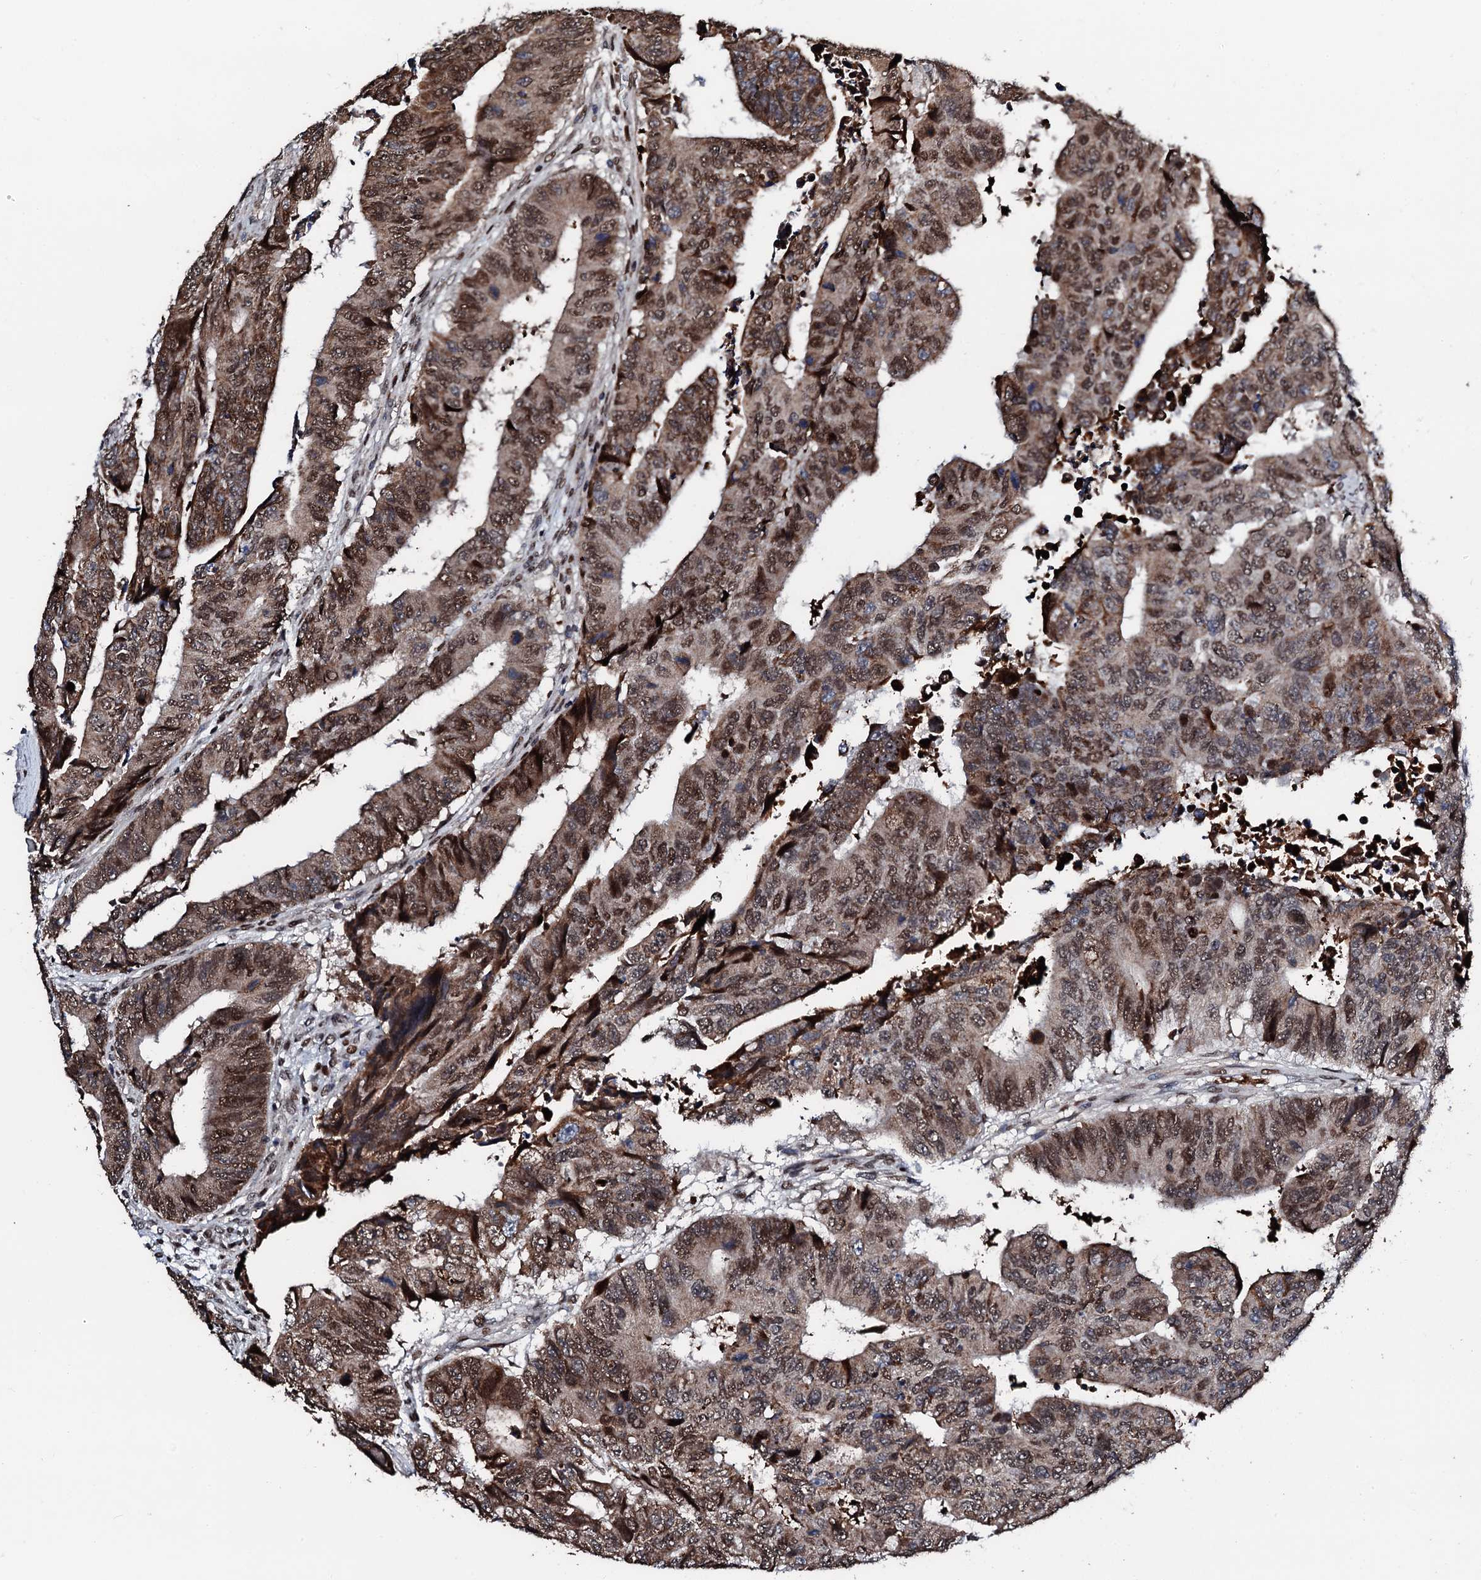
{"staining": {"intensity": "moderate", "quantity": ">75%", "location": "cytoplasmic/membranous,nuclear"}, "tissue": "colorectal cancer", "cell_type": "Tumor cells", "image_type": "cancer", "snomed": [{"axis": "morphology", "description": "Adenocarcinoma, NOS"}, {"axis": "topography", "description": "Rectum"}], "caption": "The micrograph shows staining of adenocarcinoma (colorectal), revealing moderate cytoplasmic/membranous and nuclear protein staining (brown color) within tumor cells. The staining is performed using DAB brown chromogen to label protein expression. The nuclei are counter-stained blue using hematoxylin.", "gene": "KIF18A", "patient": {"sex": "male", "age": 84}}